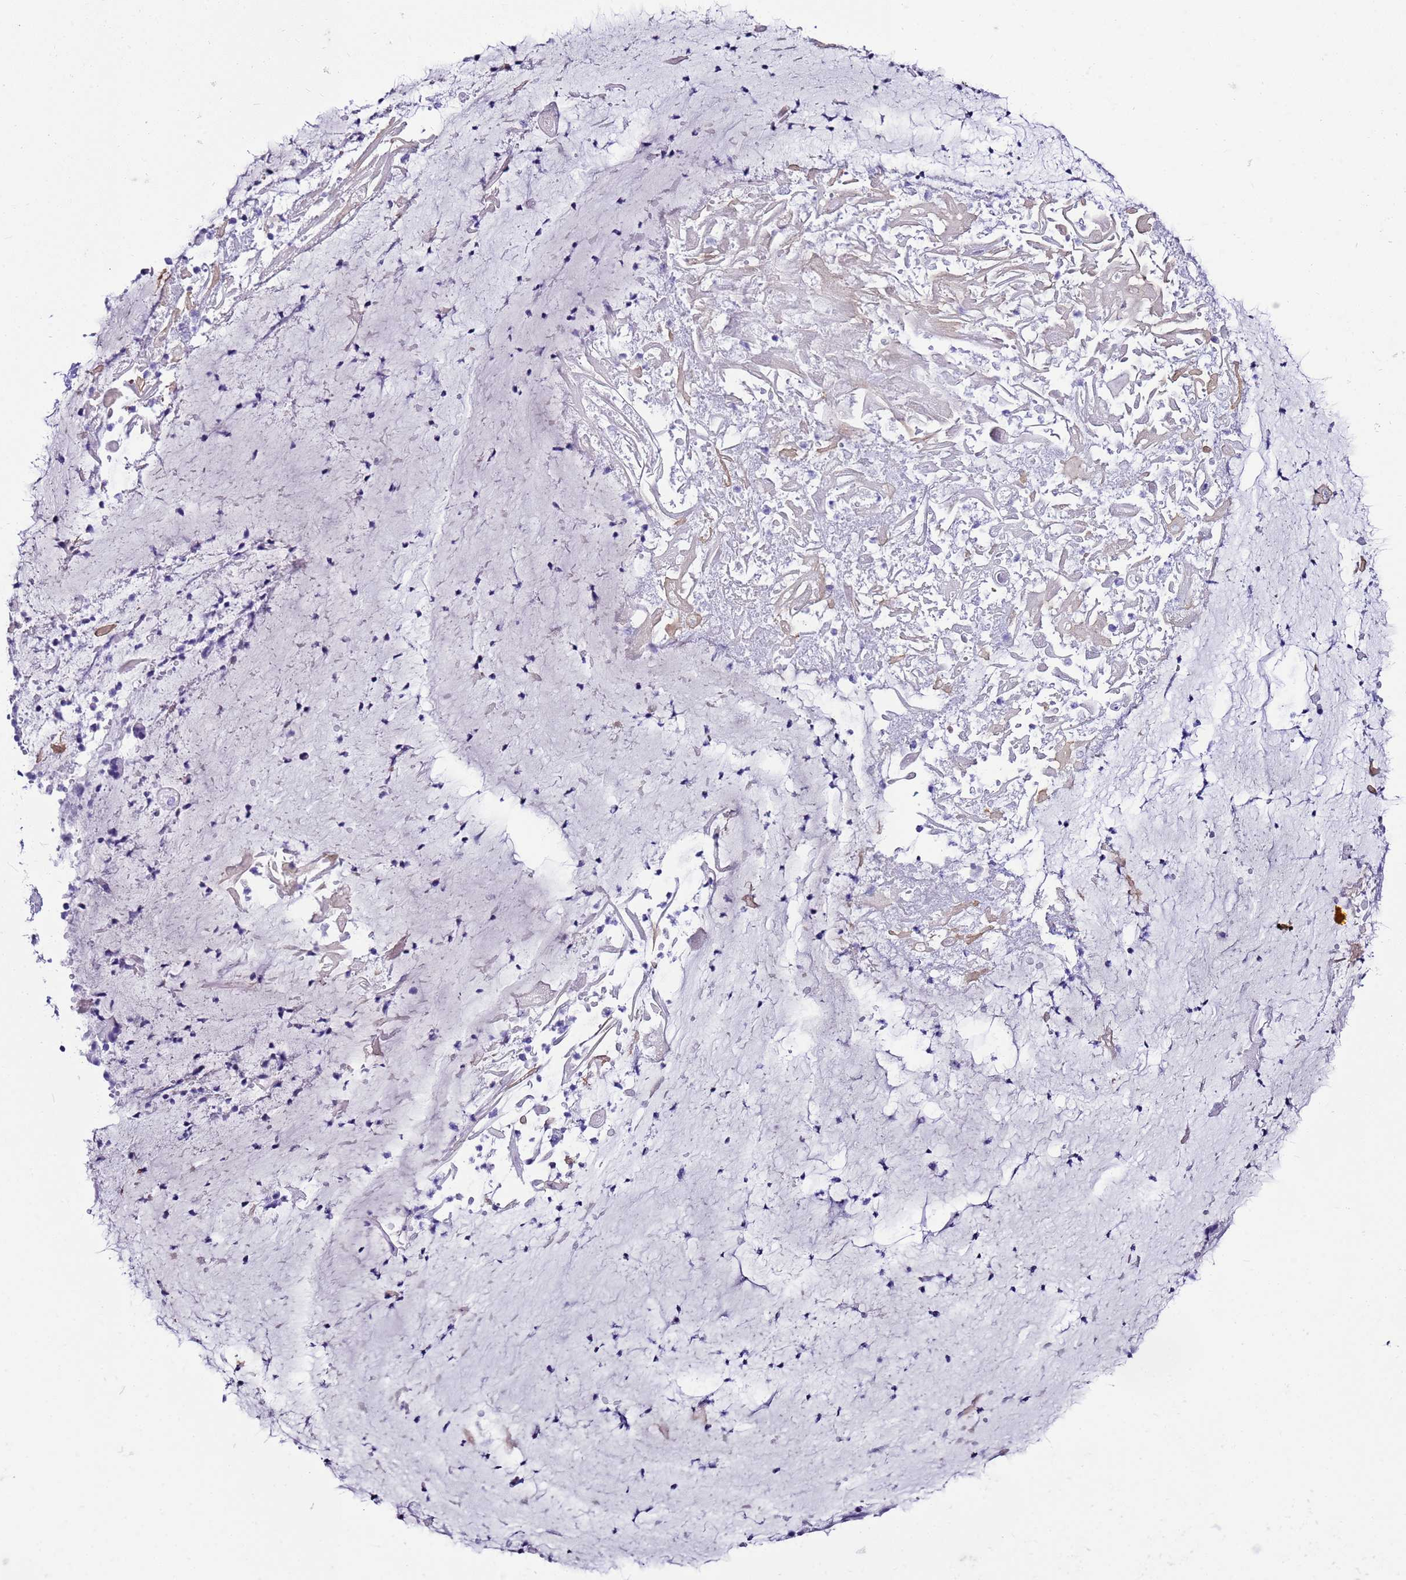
{"staining": {"intensity": "negative", "quantity": "none", "location": "none"}, "tissue": "adipose tissue", "cell_type": "Adipocytes", "image_type": "normal", "snomed": [{"axis": "morphology", "description": "Normal tissue, NOS"}, {"axis": "topography", "description": "Lymph node"}, {"axis": "topography", "description": "Cartilage tissue"}, {"axis": "topography", "description": "Bronchus"}], "caption": "This is a micrograph of immunohistochemistry (IHC) staining of normal adipose tissue, which shows no expression in adipocytes. The staining is performed using DAB (3,3'-diaminobenzidine) brown chromogen with nuclei counter-stained in using hematoxylin.", "gene": "UGT2A1", "patient": {"sex": "male", "age": 63}}